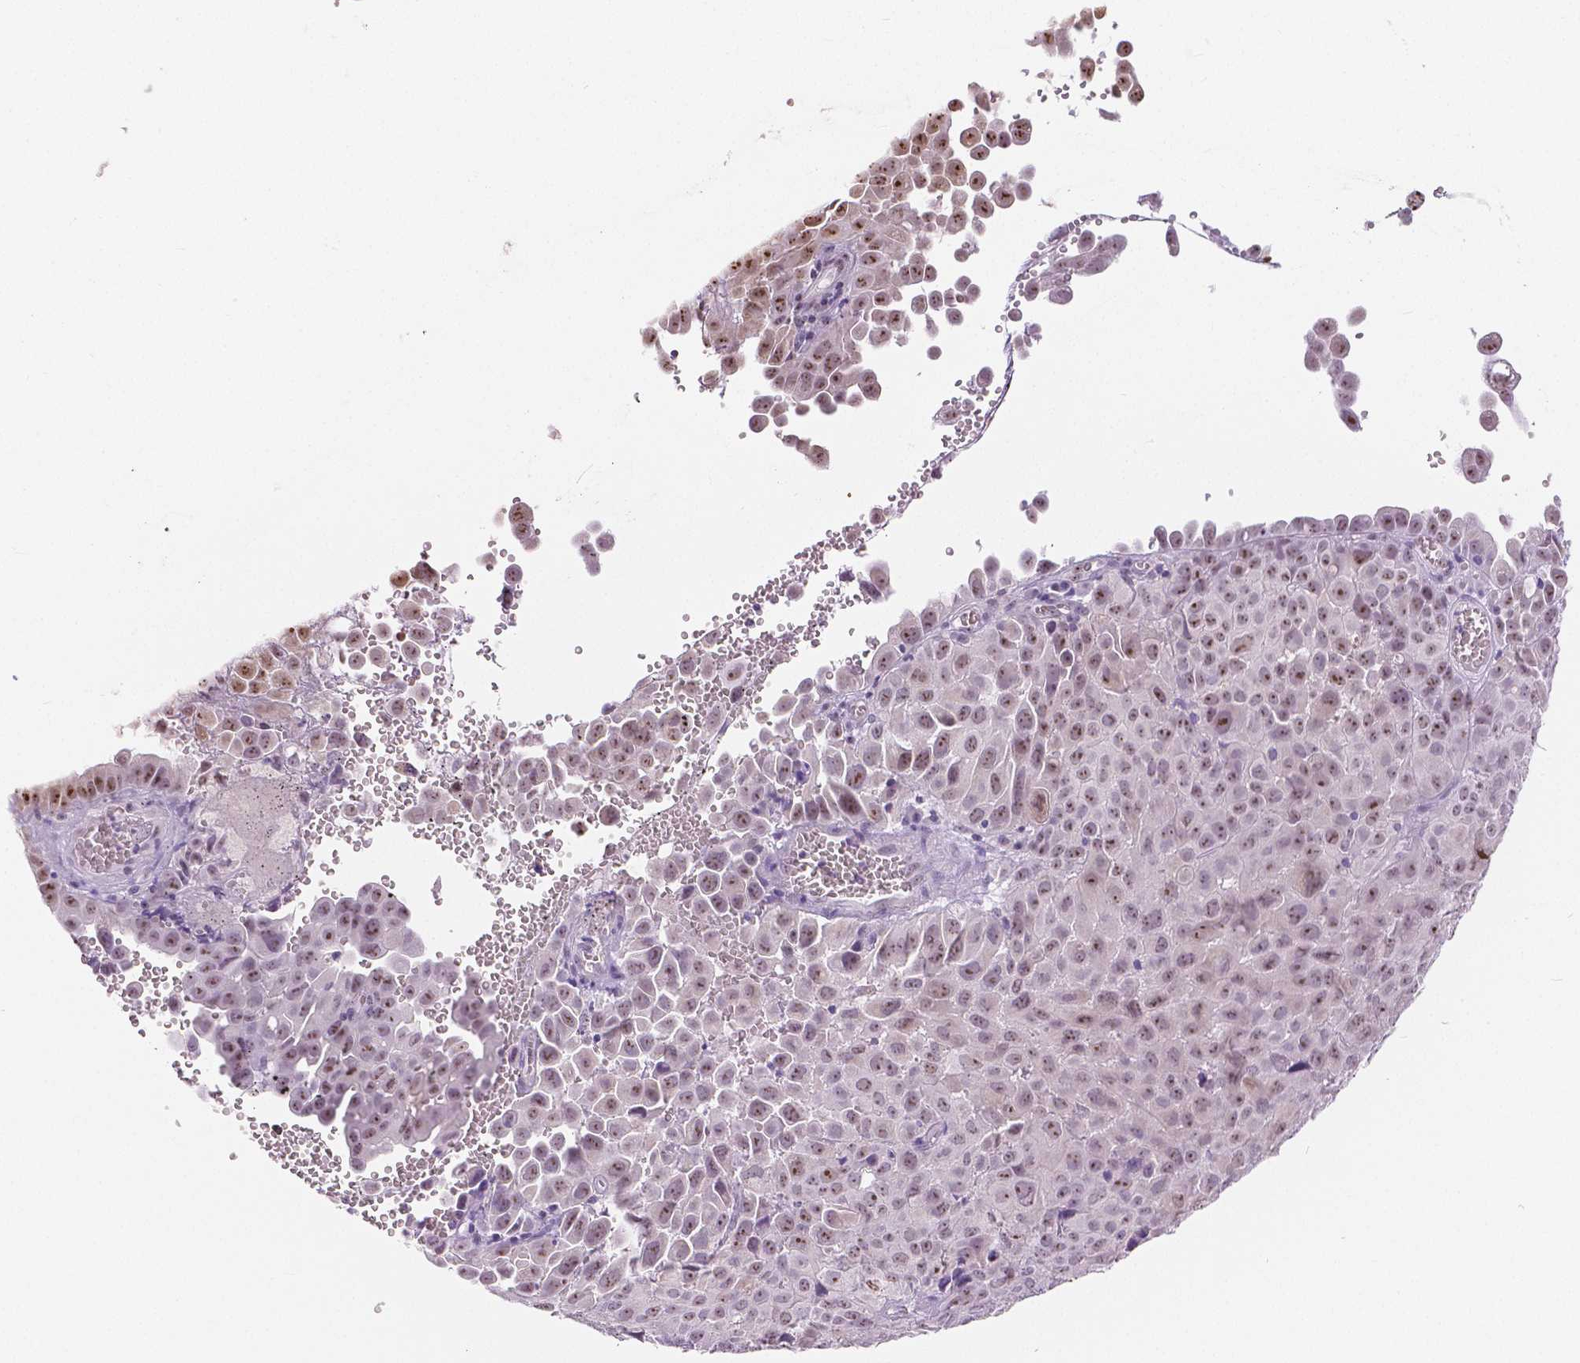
{"staining": {"intensity": "moderate", "quantity": "<25%", "location": "nuclear"}, "tissue": "cervical cancer", "cell_type": "Tumor cells", "image_type": "cancer", "snomed": [{"axis": "morphology", "description": "Squamous cell carcinoma, NOS"}, {"axis": "topography", "description": "Cervix"}], "caption": "Squamous cell carcinoma (cervical) stained with immunohistochemistry (IHC) demonstrates moderate nuclear staining in approximately <25% of tumor cells.", "gene": "NHP2", "patient": {"sex": "female", "age": 55}}